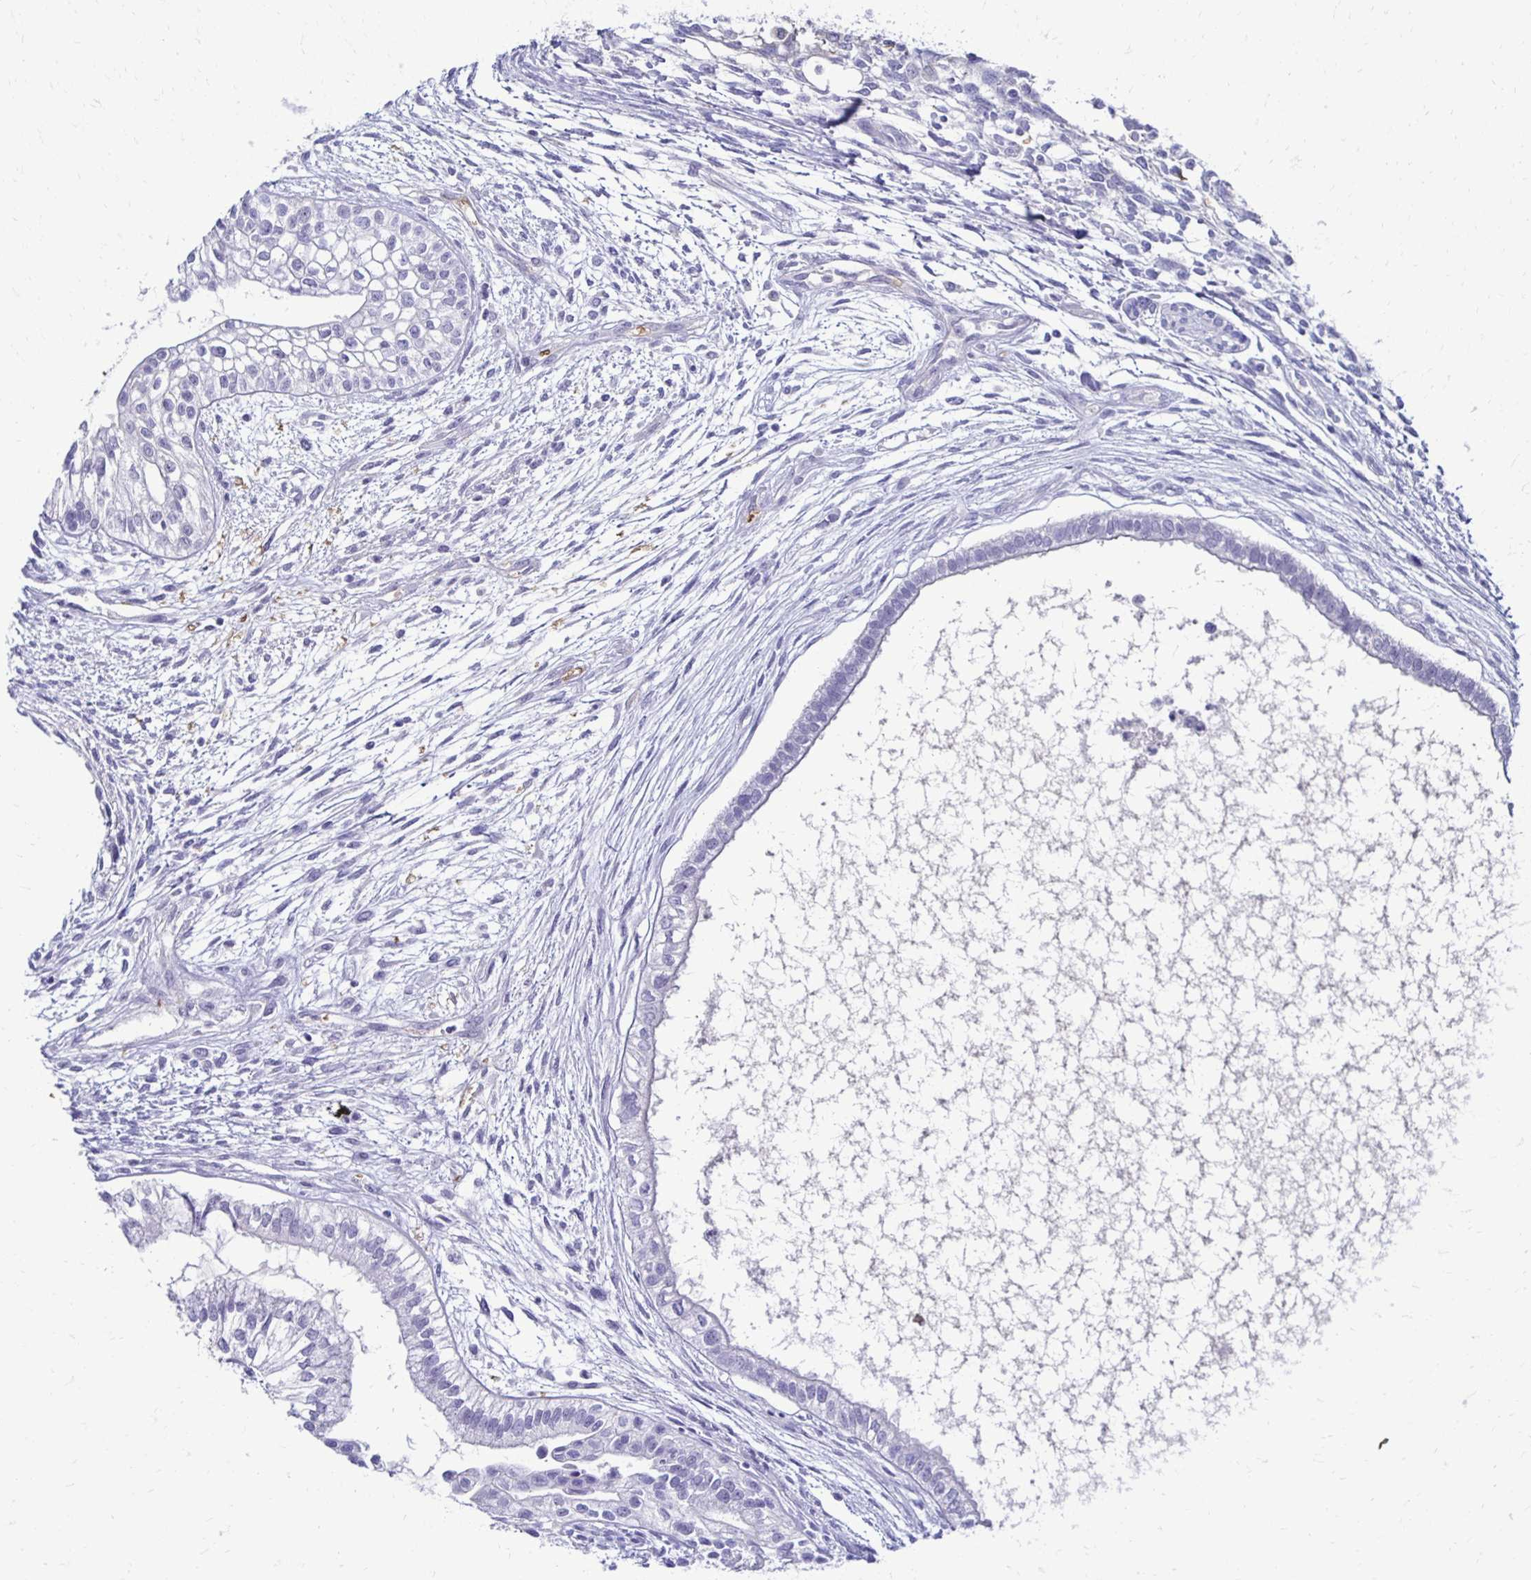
{"staining": {"intensity": "negative", "quantity": "none", "location": "none"}, "tissue": "testis cancer", "cell_type": "Tumor cells", "image_type": "cancer", "snomed": [{"axis": "morphology", "description": "Carcinoma, Embryonal, NOS"}, {"axis": "topography", "description": "Testis"}], "caption": "Micrograph shows no protein expression in tumor cells of testis cancer tissue.", "gene": "RHBDL3", "patient": {"sex": "male", "age": 37}}